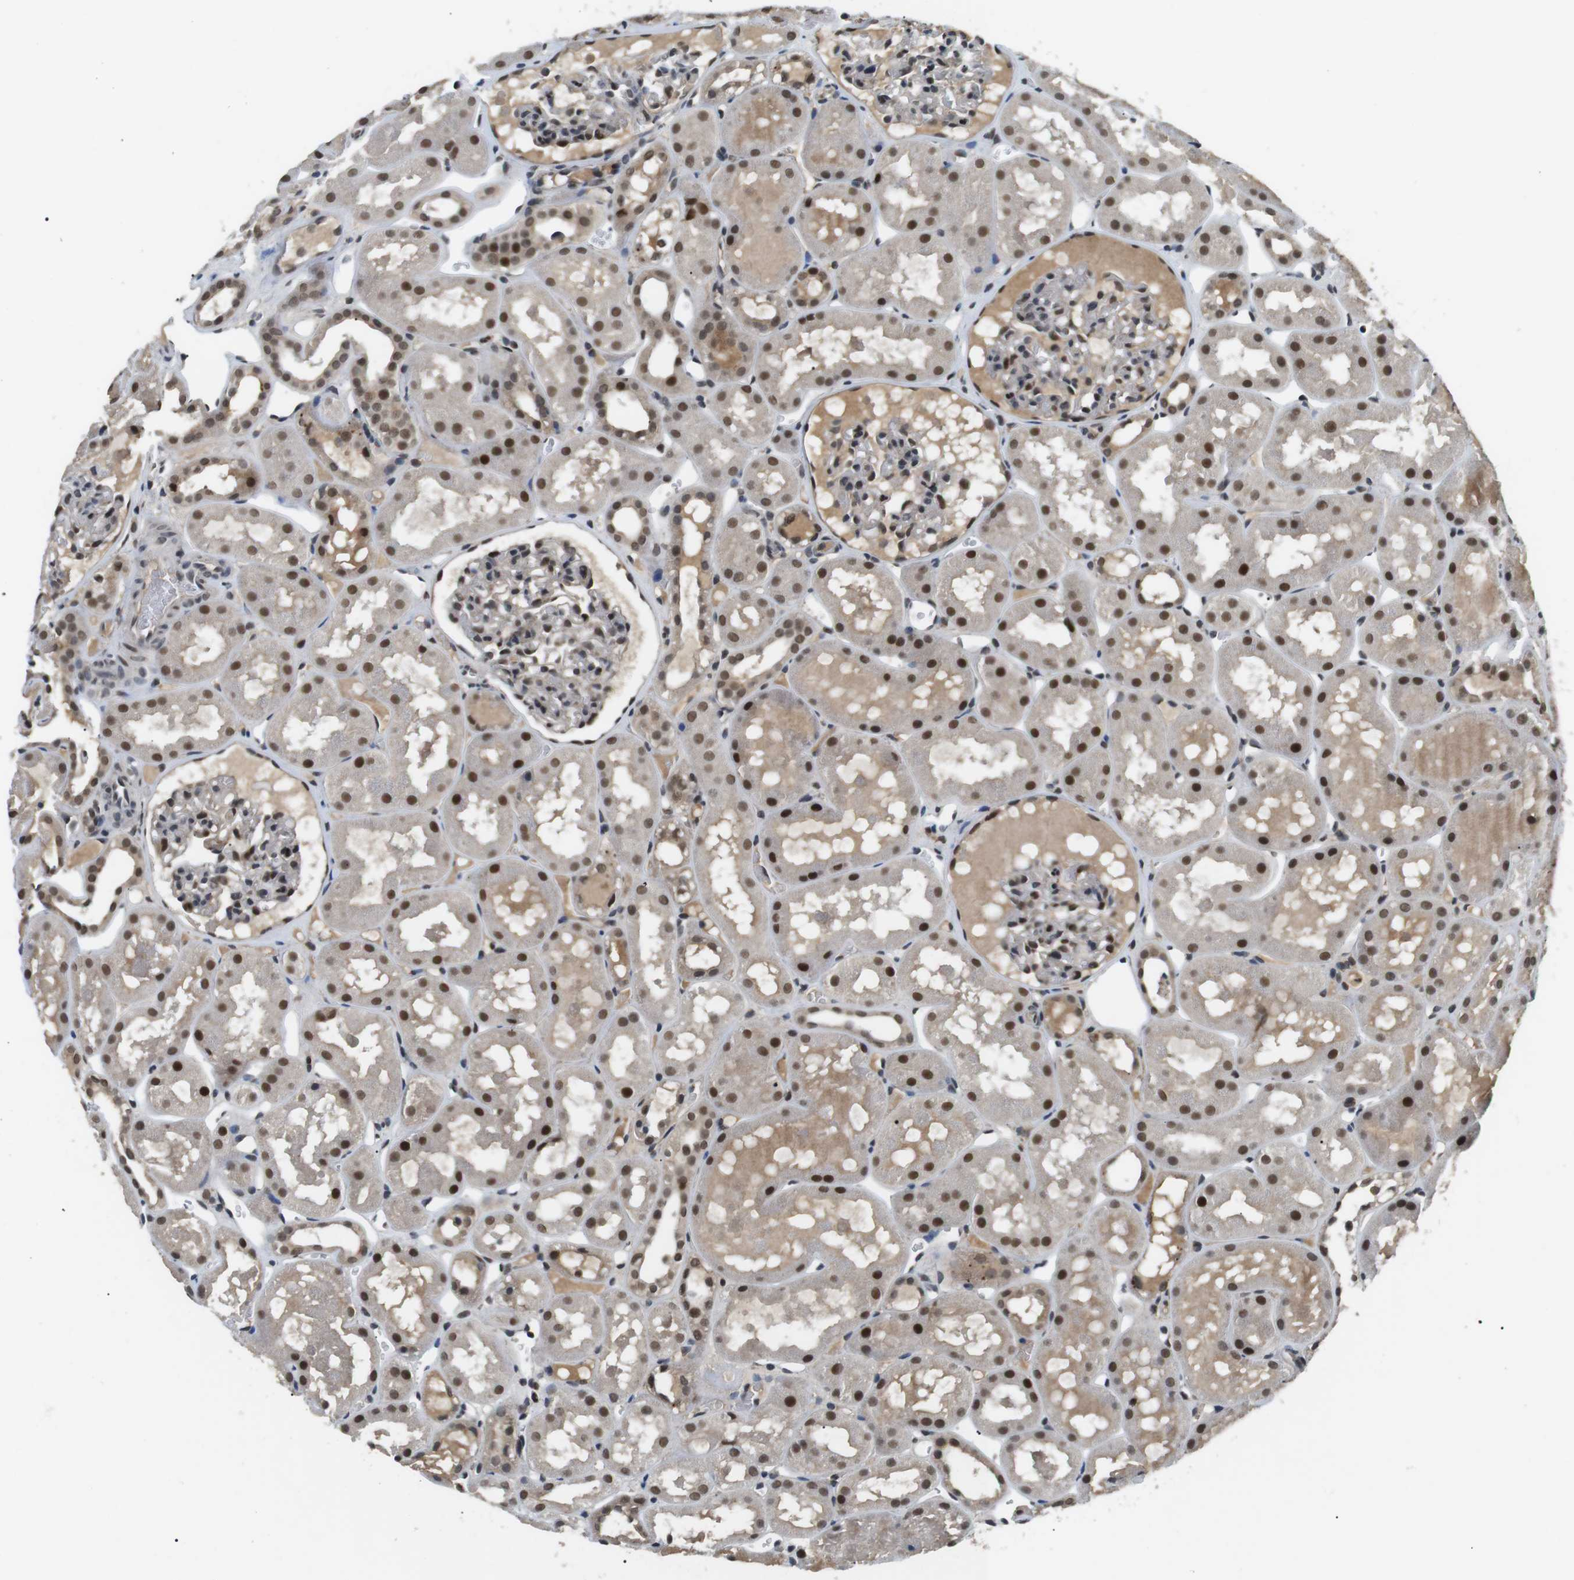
{"staining": {"intensity": "moderate", "quantity": "25%-75%", "location": "nuclear"}, "tissue": "kidney", "cell_type": "Cells in glomeruli", "image_type": "normal", "snomed": [{"axis": "morphology", "description": "Normal tissue, NOS"}, {"axis": "topography", "description": "Kidney"}, {"axis": "topography", "description": "Urinary bladder"}], "caption": "Immunohistochemical staining of normal kidney displays medium levels of moderate nuclear staining in approximately 25%-75% of cells in glomeruli.", "gene": "ORAI3", "patient": {"sex": "male", "age": 16}}